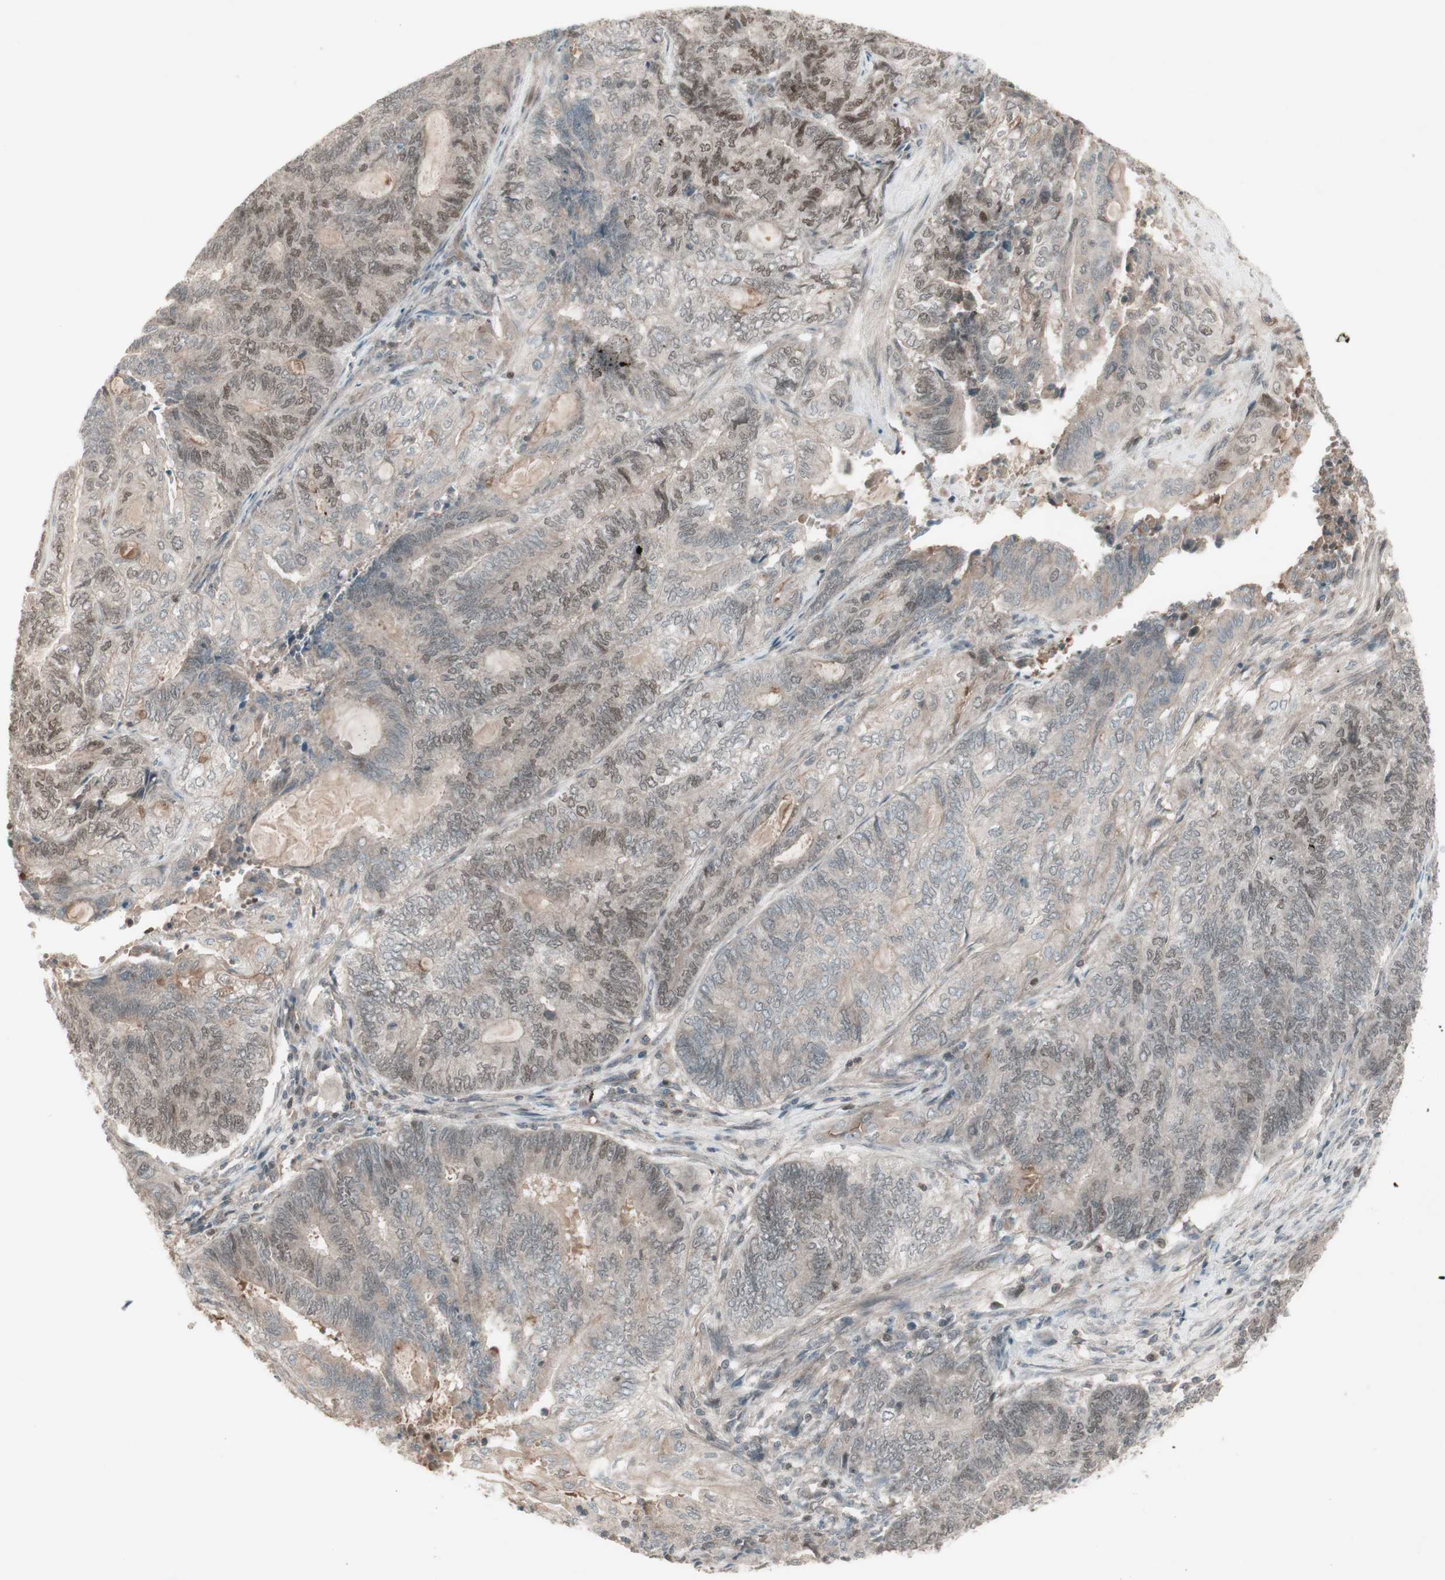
{"staining": {"intensity": "weak", "quantity": "25%-75%", "location": "nuclear"}, "tissue": "endometrial cancer", "cell_type": "Tumor cells", "image_type": "cancer", "snomed": [{"axis": "morphology", "description": "Adenocarcinoma, NOS"}, {"axis": "topography", "description": "Uterus"}, {"axis": "topography", "description": "Endometrium"}], "caption": "This photomicrograph exhibits immunohistochemistry staining of endometrial cancer (adenocarcinoma), with low weak nuclear expression in about 25%-75% of tumor cells.", "gene": "MSH6", "patient": {"sex": "female", "age": 70}}